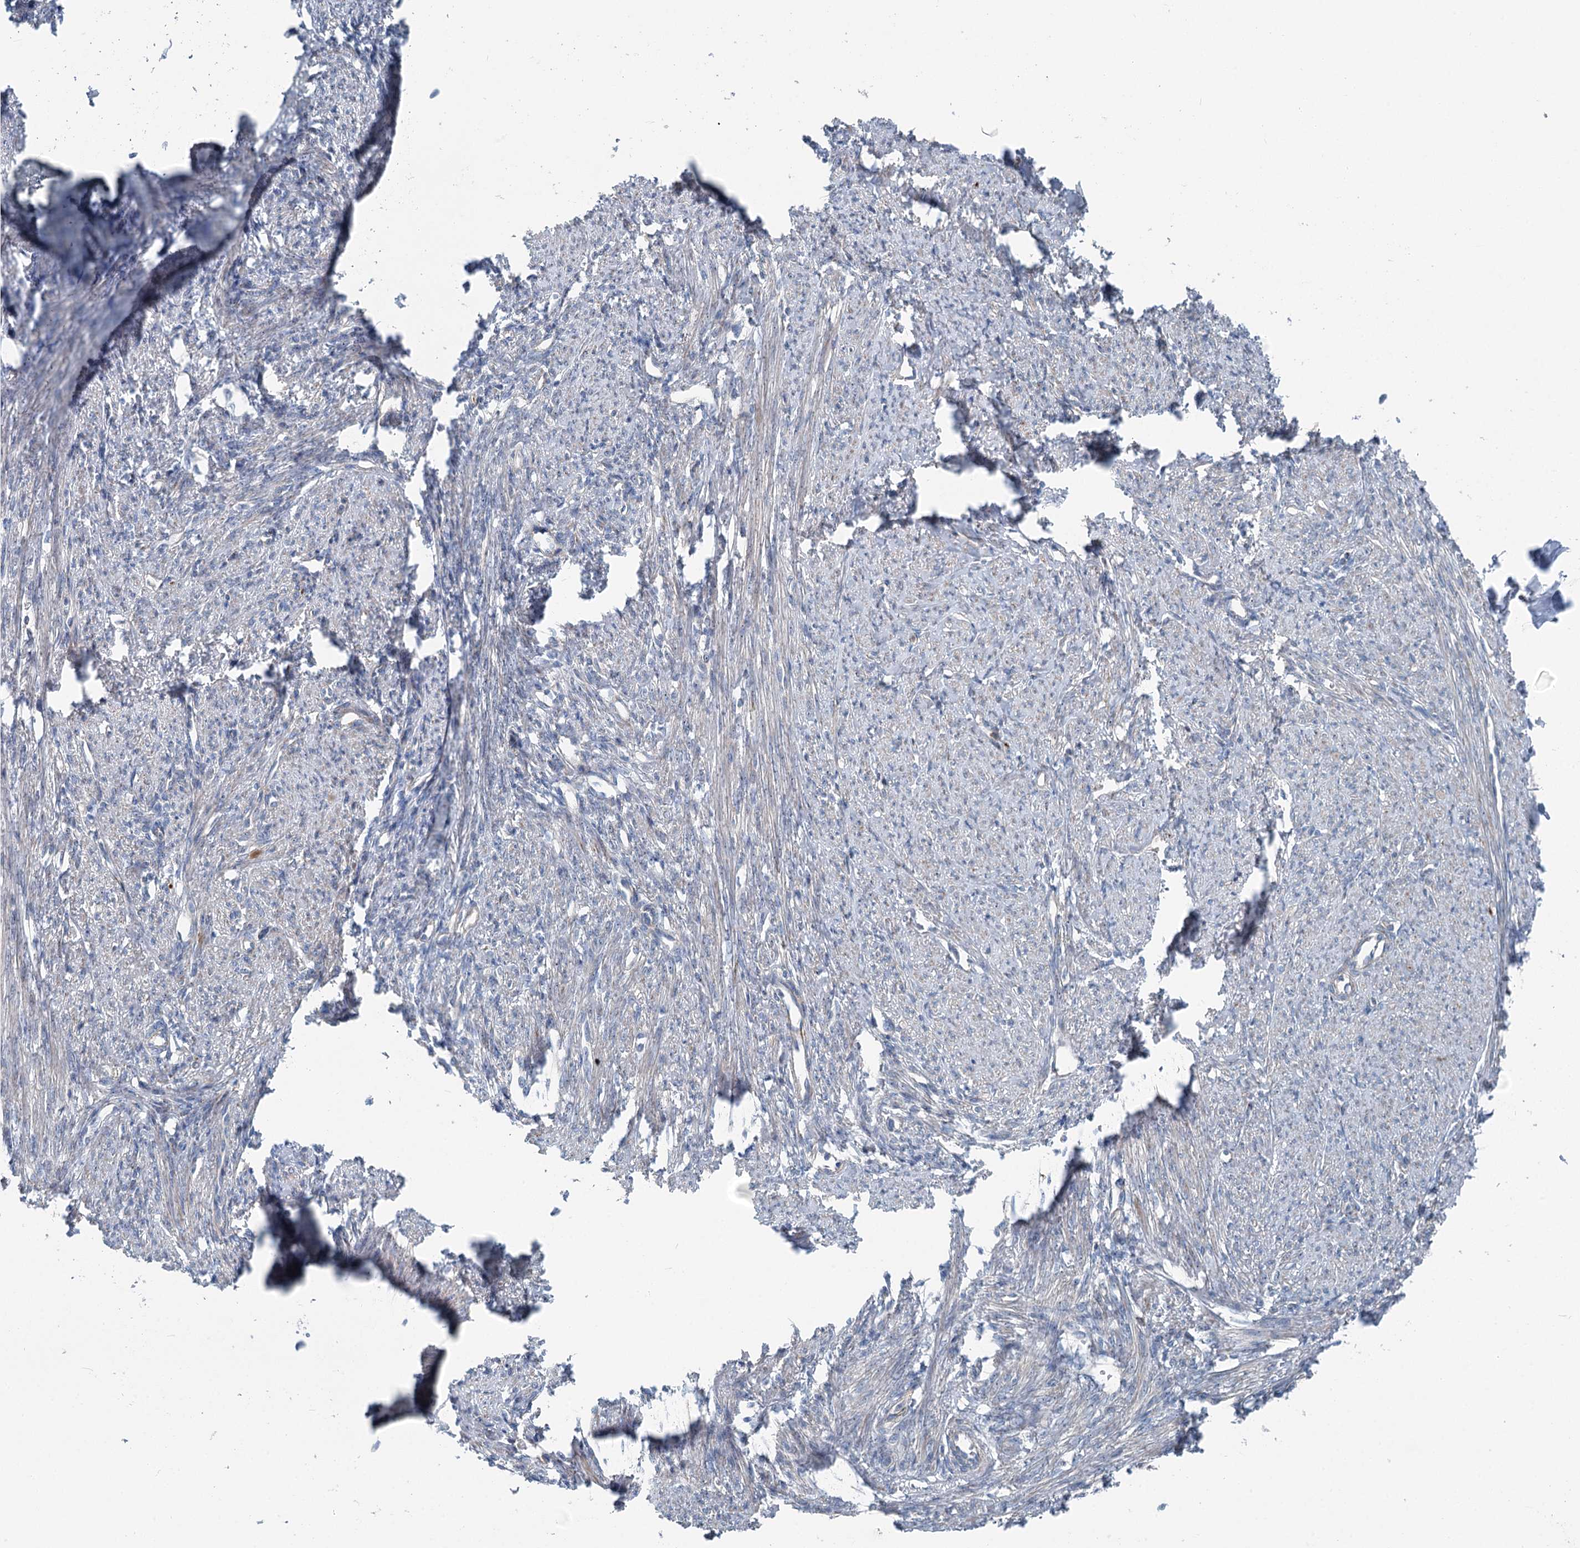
{"staining": {"intensity": "negative", "quantity": "none", "location": "none"}, "tissue": "smooth muscle", "cell_type": "Smooth muscle cells", "image_type": "normal", "snomed": [{"axis": "morphology", "description": "Normal tissue, NOS"}, {"axis": "topography", "description": "Smooth muscle"}, {"axis": "topography", "description": "Uterus"}], "caption": "DAB (3,3'-diaminobenzidine) immunohistochemical staining of benign smooth muscle shows no significant expression in smooth muscle cells.", "gene": "MARK2", "patient": {"sex": "female", "age": 59}}